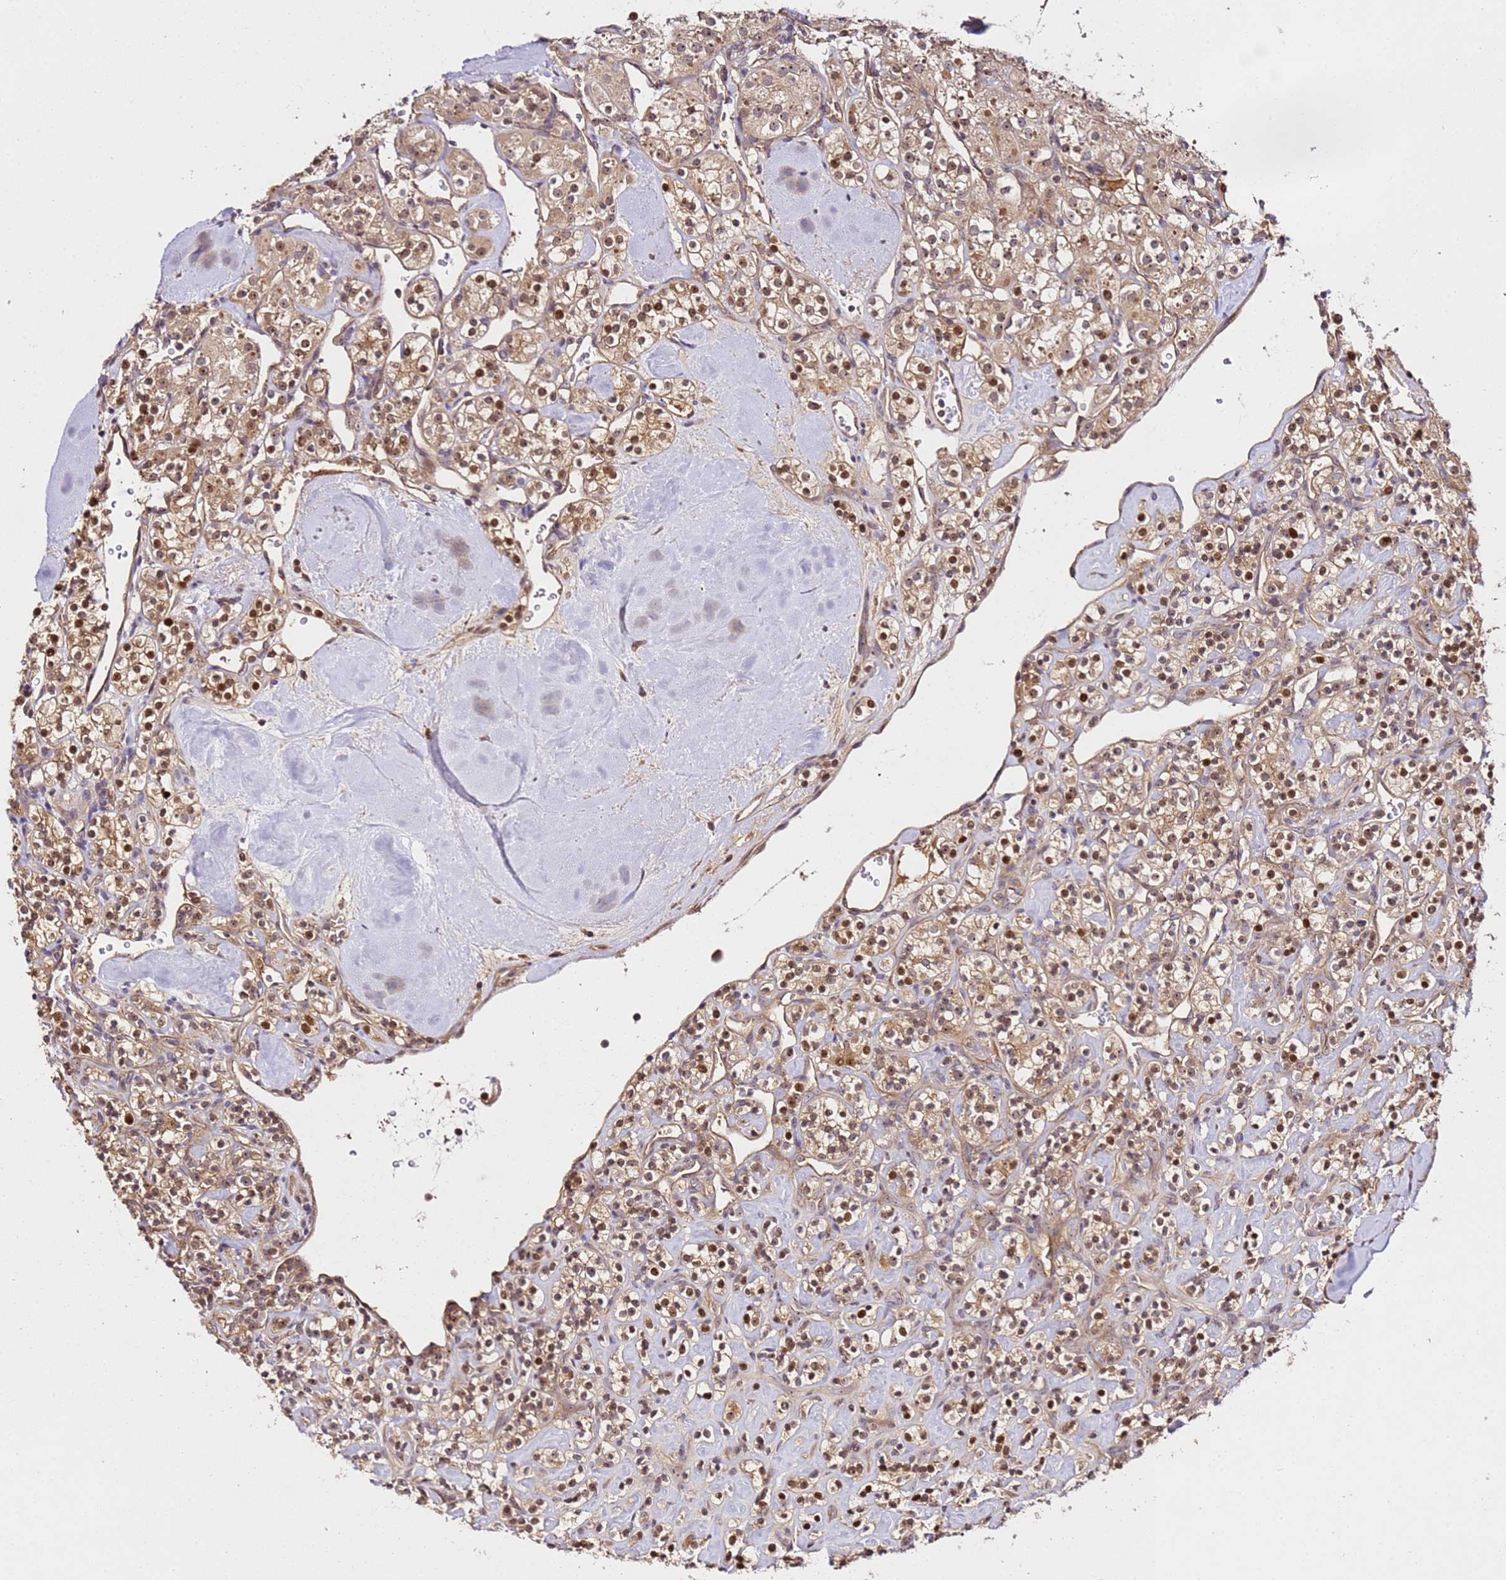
{"staining": {"intensity": "moderate", "quantity": ">75%", "location": "cytoplasmic/membranous,nuclear"}, "tissue": "renal cancer", "cell_type": "Tumor cells", "image_type": "cancer", "snomed": [{"axis": "morphology", "description": "Adenocarcinoma, NOS"}, {"axis": "topography", "description": "Kidney"}], "caption": "Brown immunohistochemical staining in renal adenocarcinoma shows moderate cytoplasmic/membranous and nuclear staining in approximately >75% of tumor cells.", "gene": "DDX27", "patient": {"sex": "male", "age": 77}}